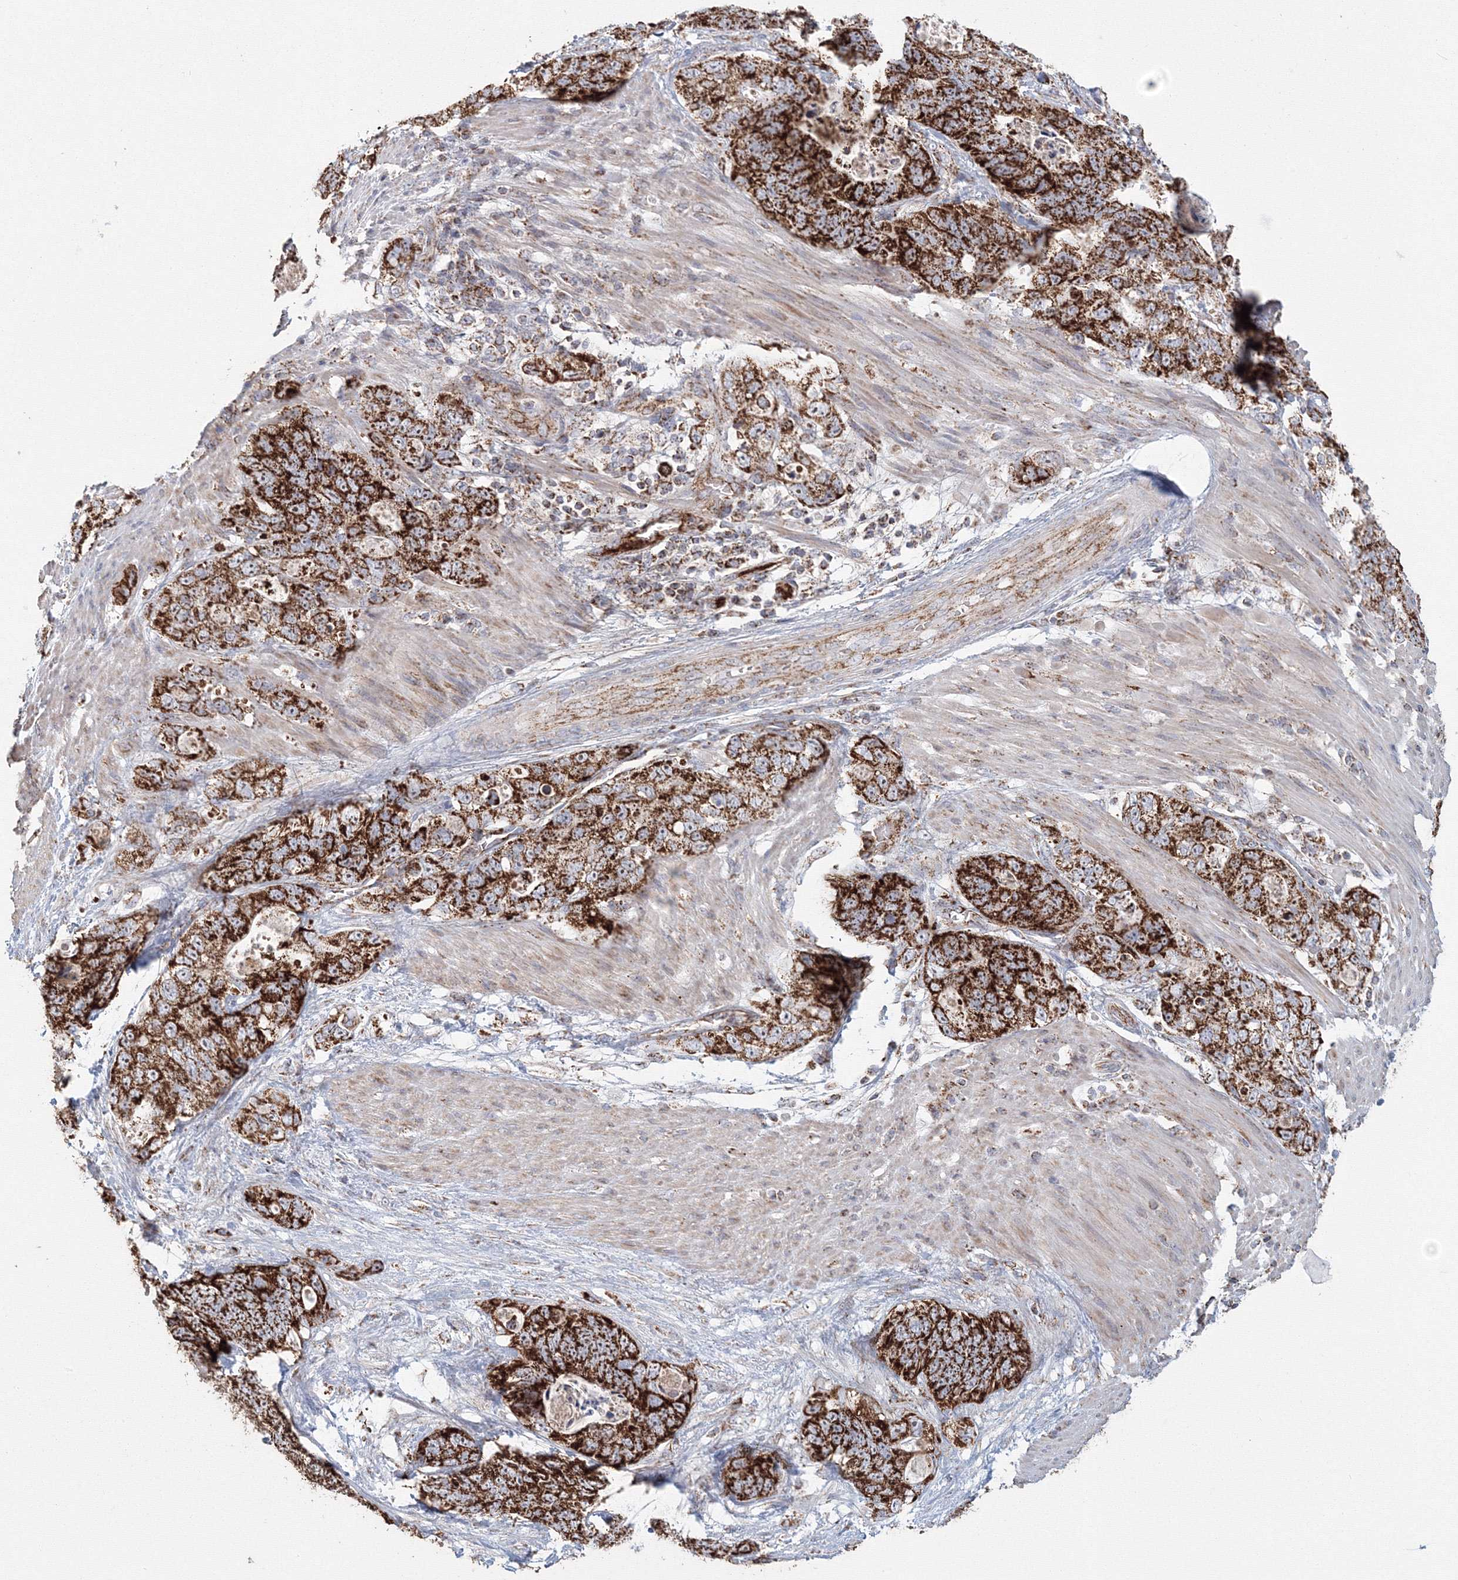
{"staining": {"intensity": "strong", "quantity": ">75%", "location": "cytoplasmic/membranous"}, "tissue": "stomach cancer", "cell_type": "Tumor cells", "image_type": "cancer", "snomed": [{"axis": "morphology", "description": "Normal tissue, NOS"}, {"axis": "morphology", "description": "Adenocarcinoma, NOS"}, {"axis": "topography", "description": "Stomach"}], "caption": "Strong cytoplasmic/membranous positivity for a protein is identified in approximately >75% of tumor cells of stomach cancer (adenocarcinoma) using immunohistochemistry (IHC).", "gene": "GRPEL1", "patient": {"sex": "female", "age": 89}}